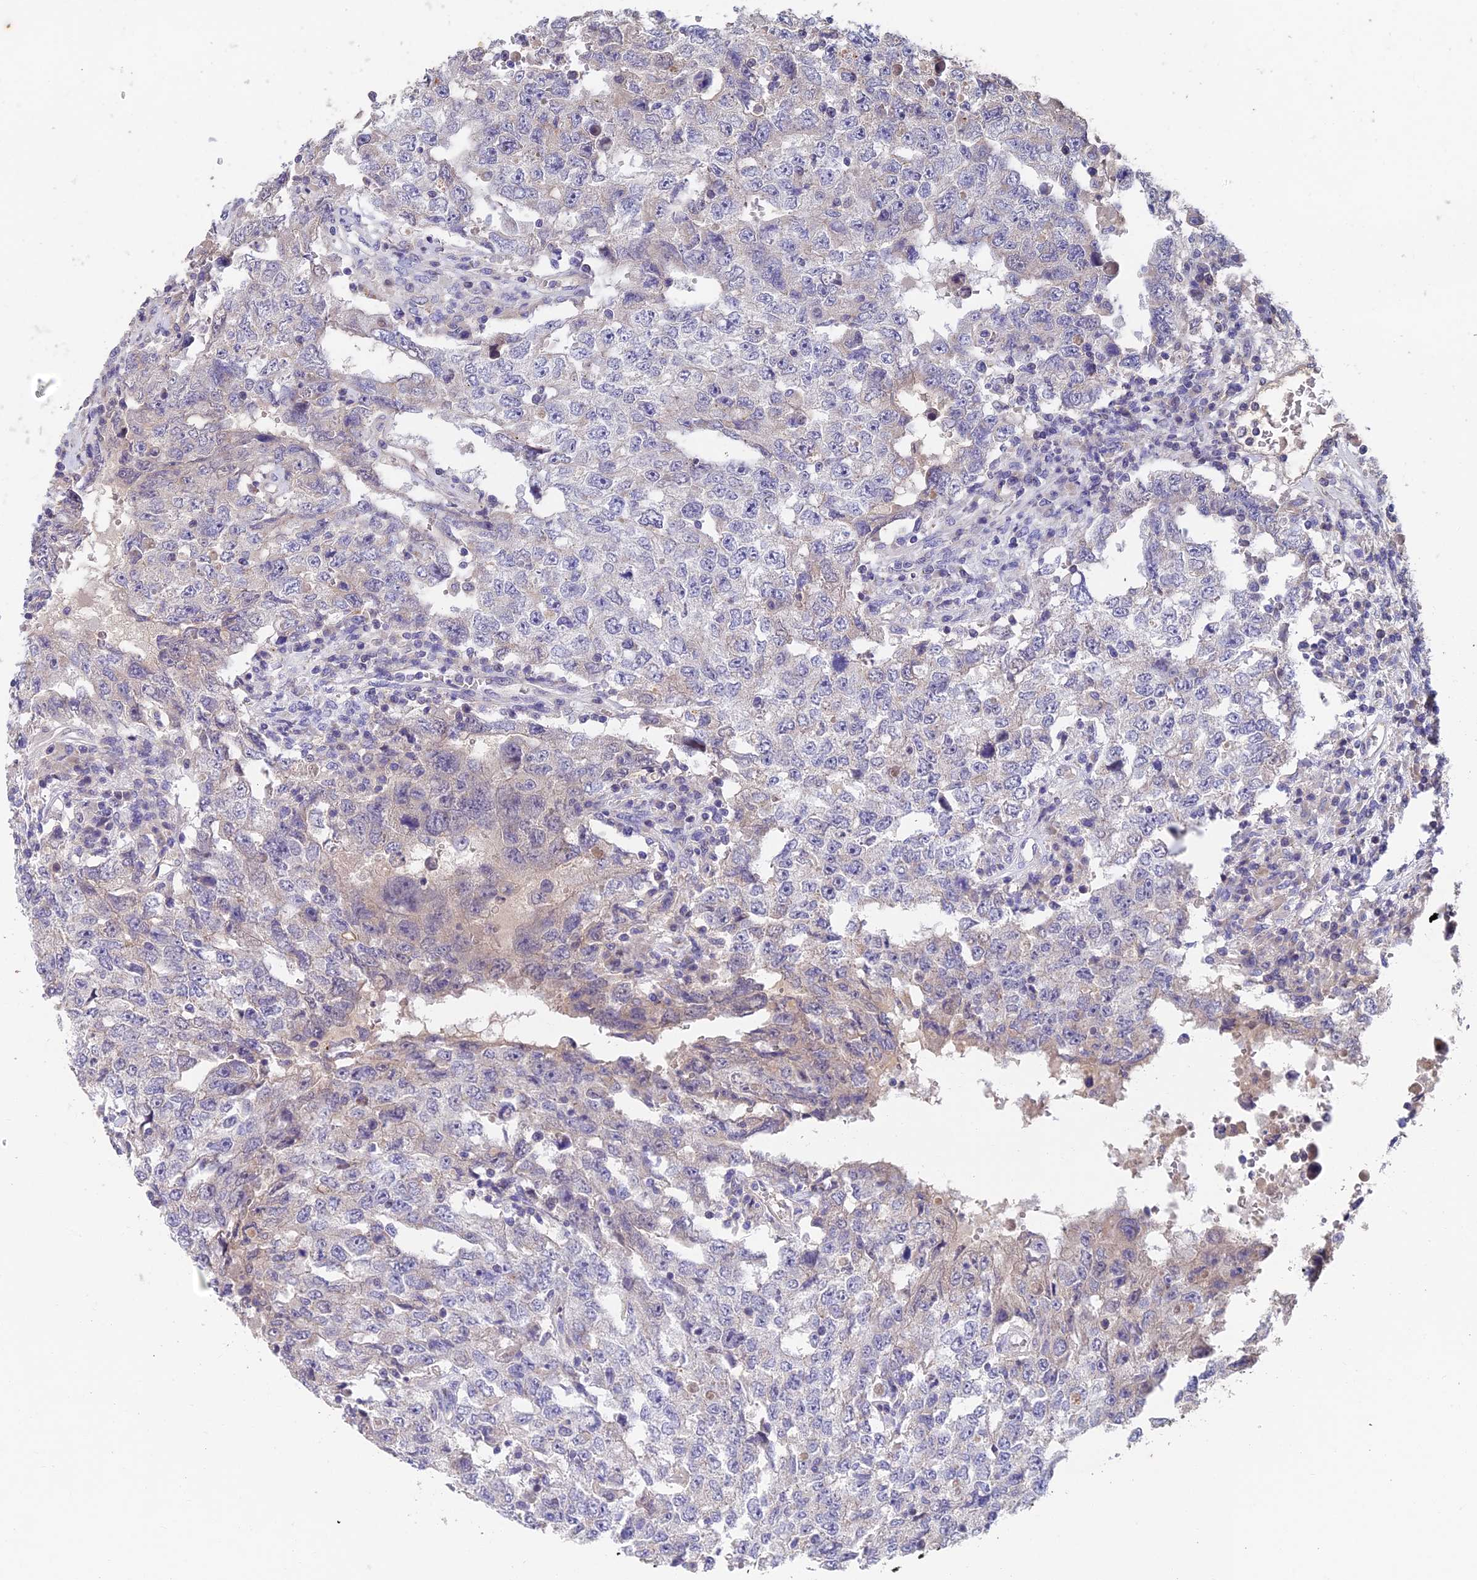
{"staining": {"intensity": "negative", "quantity": "none", "location": "none"}, "tissue": "testis cancer", "cell_type": "Tumor cells", "image_type": "cancer", "snomed": [{"axis": "morphology", "description": "Carcinoma, Embryonal, NOS"}, {"axis": "topography", "description": "Testis"}], "caption": "Tumor cells are negative for protein expression in human embryonal carcinoma (testis).", "gene": "ADAMTS13", "patient": {"sex": "male", "age": 26}}